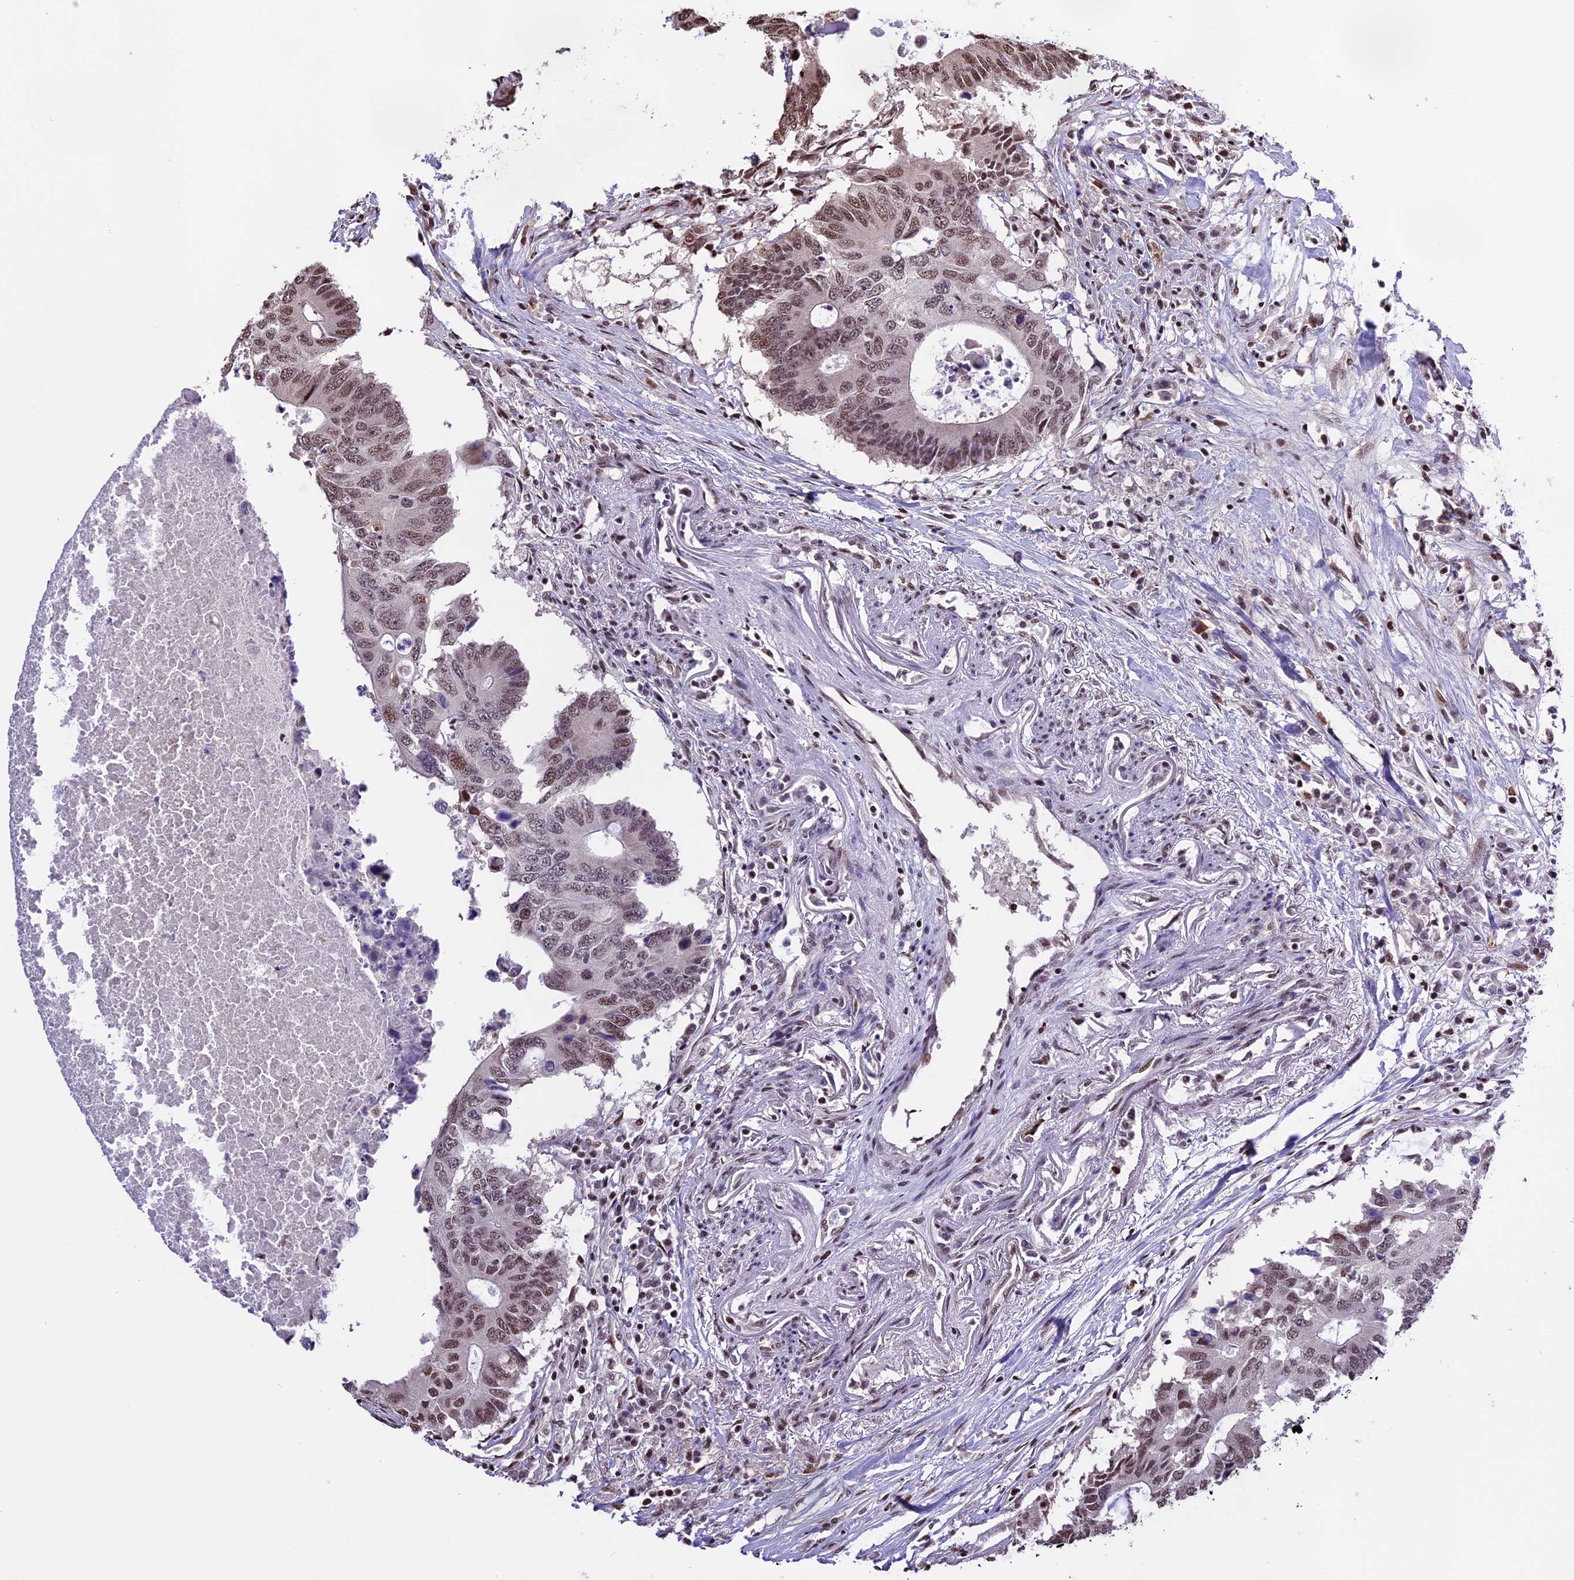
{"staining": {"intensity": "moderate", "quantity": ">75%", "location": "nuclear"}, "tissue": "colorectal cancer", "cell_type": "Tumor cells", "image_type": "cancer", "snomed": [{"axis": "morphology", "description": "Adenocarcinoma, NOS"}, {"axis": "topography", "description": "Colon"}], "caption": "A brown stain shows moderate nuclear staining of a protein in human colorectal adenocarcinoma tumor cells.", "gene": "POLR3E", "patient": {"sex": "male", "age": 71}}